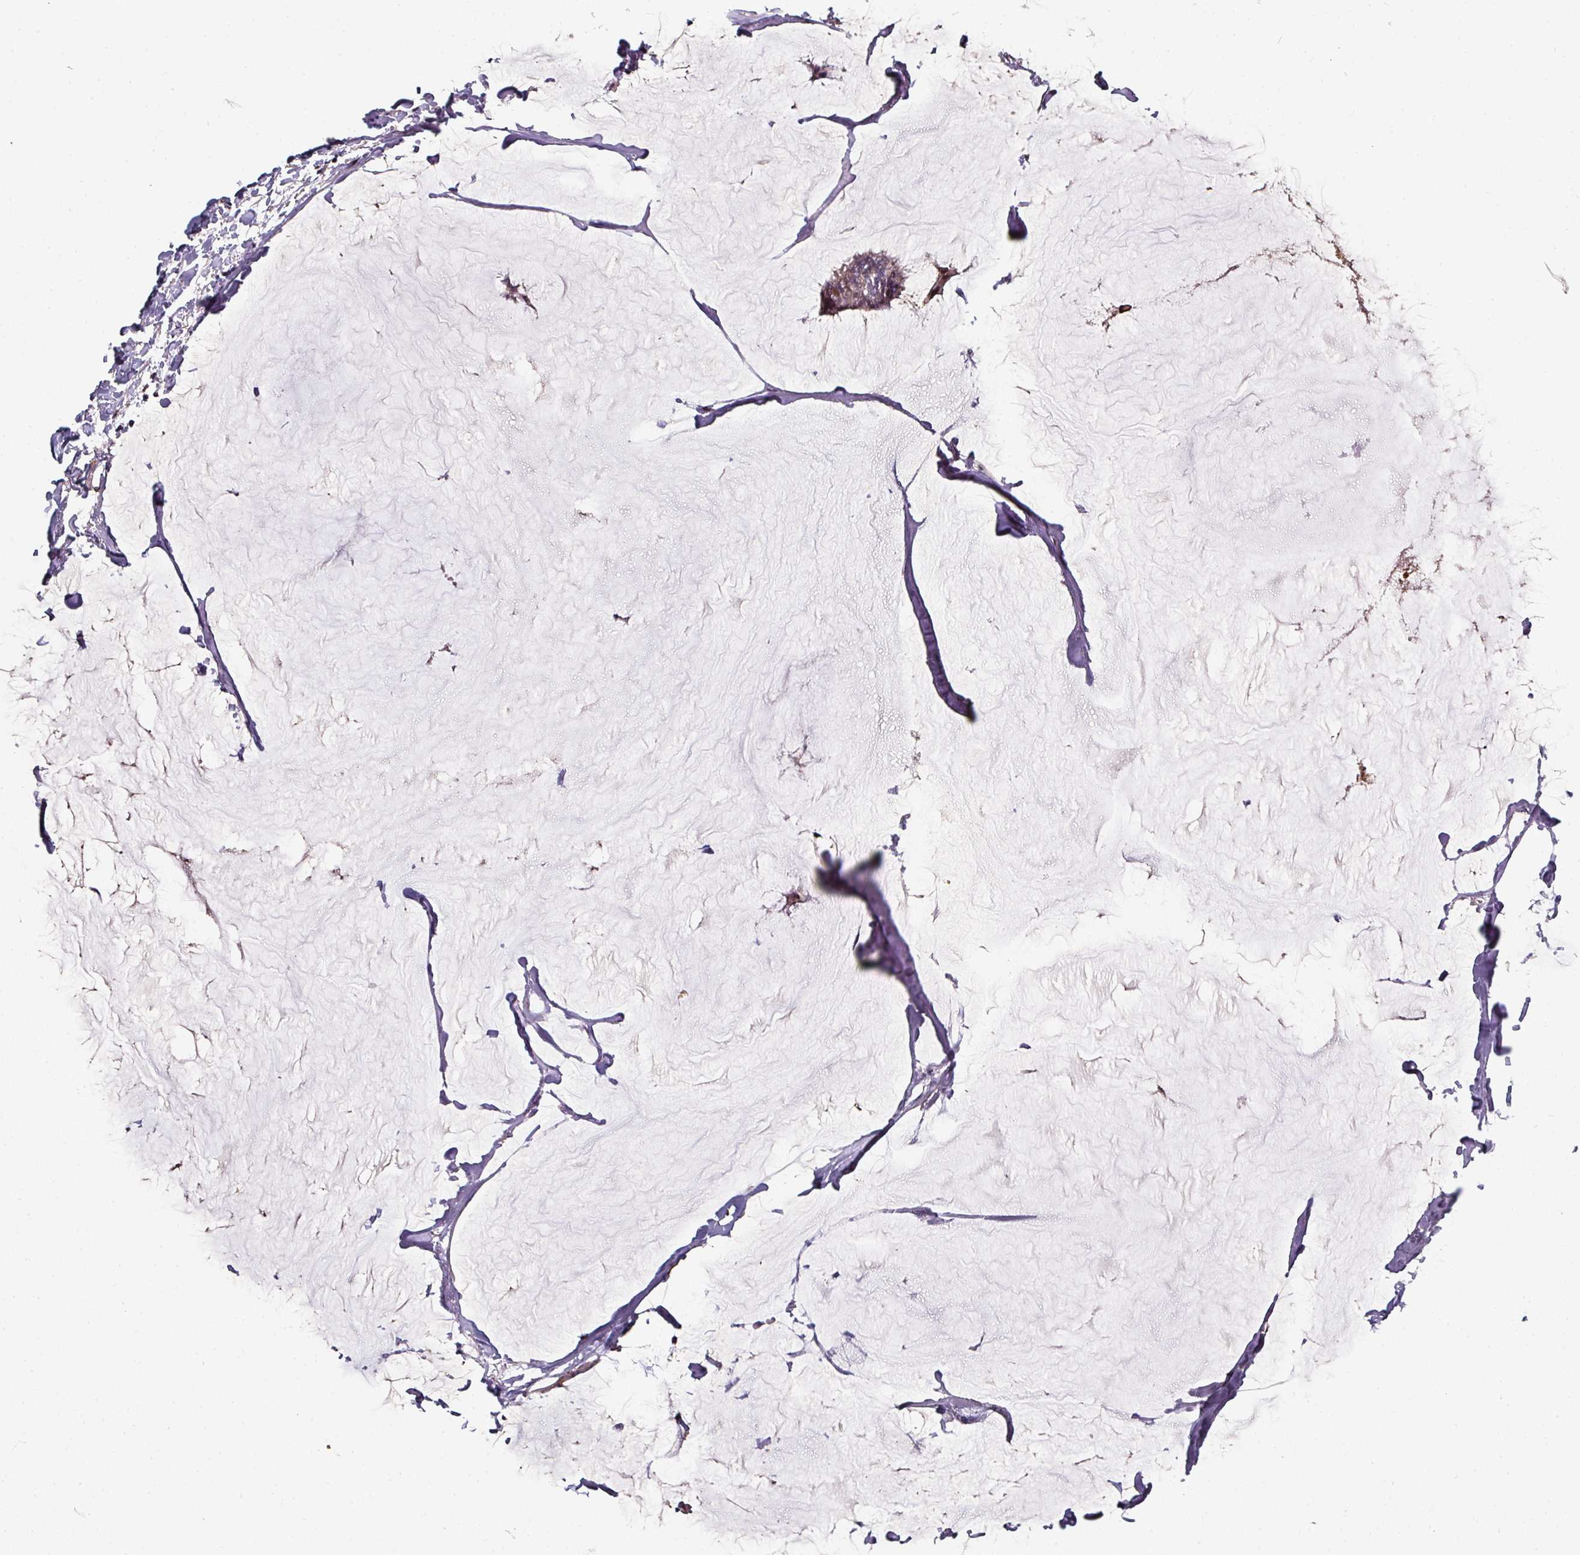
{"staining": {"intensity": "weak", "quantity": ">75%", "location": "cytoplasmic/membranous"}, "tissue": "breast cancer", "cell_type": "Tumor cells", "image_type": "cancer", "snomed": [{"axis": "morphology", "description": "Duct carcinoma"}, {"axis": "topography", "description": "Breast"}], "caption": "Protein expression analysis of human infiltrating ductal carcinoma (breast) reveals weak cytoplasmic/membranous positivity in about >75% of tumor cells.", "gene": "BEND5", "patient": {"sex": "female", "age": 93}}